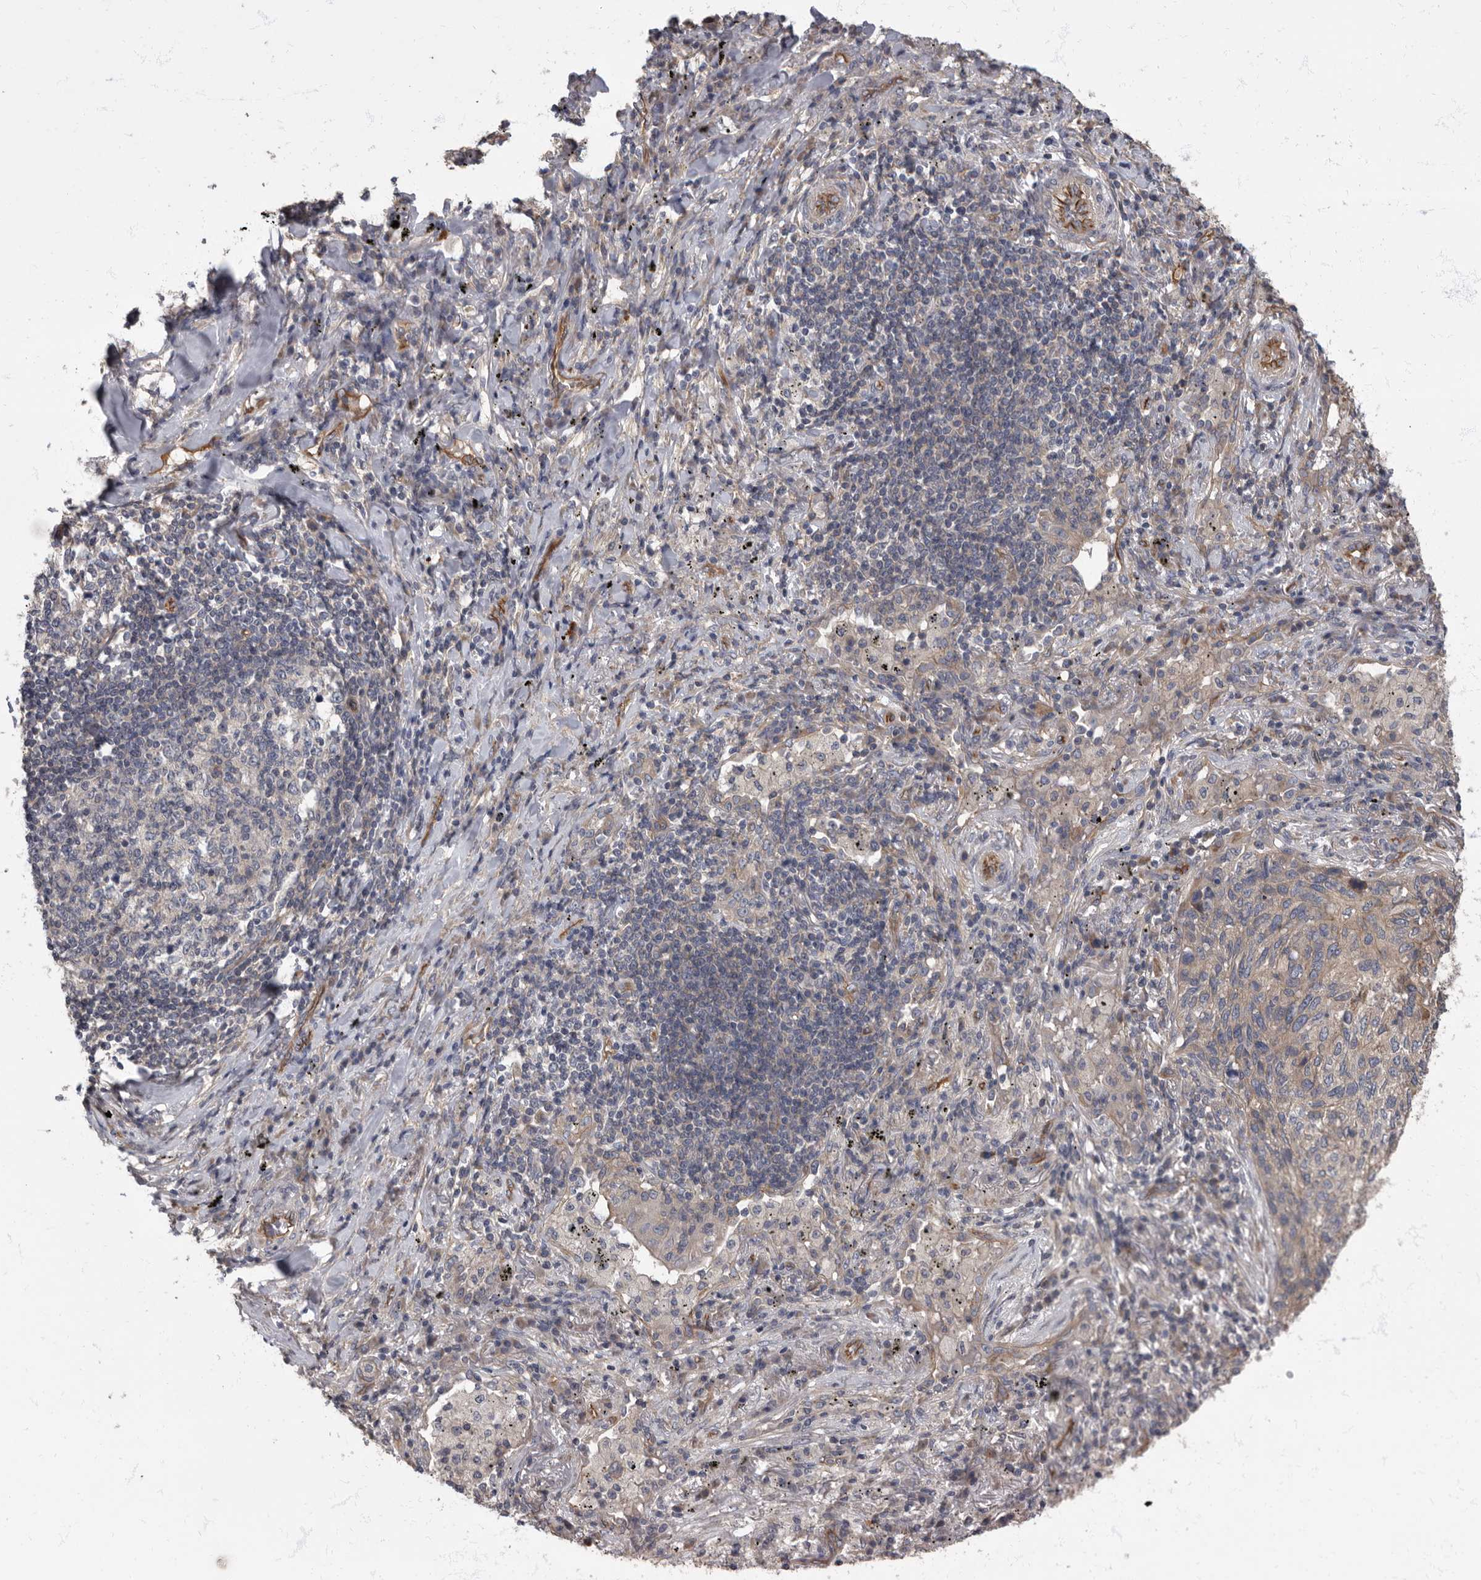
{"staining": {"intensity": "weak", "quantity": "<25%", "location": "cytoplasmic/membranous"}, "tissue": "lung cancer", "cell_type": "Tumor cells", "image_type": "cancer", "snomed": [{"axis": "morphology", "description": "Squamous cell carcinoma, NOS"}, {"axis": "topography", "description": "Lung"}], "caption": "A high-resolution image shows IHC staining of lung squamous cell carcinoma, which exhibits no significant positivity in tumor cells. The staining is performed using DAB brown chromogen with nuclei counter-stained in using hematoxylin.", "gene": "PDK1", "patient": {"sex": "female", "age": 63}}